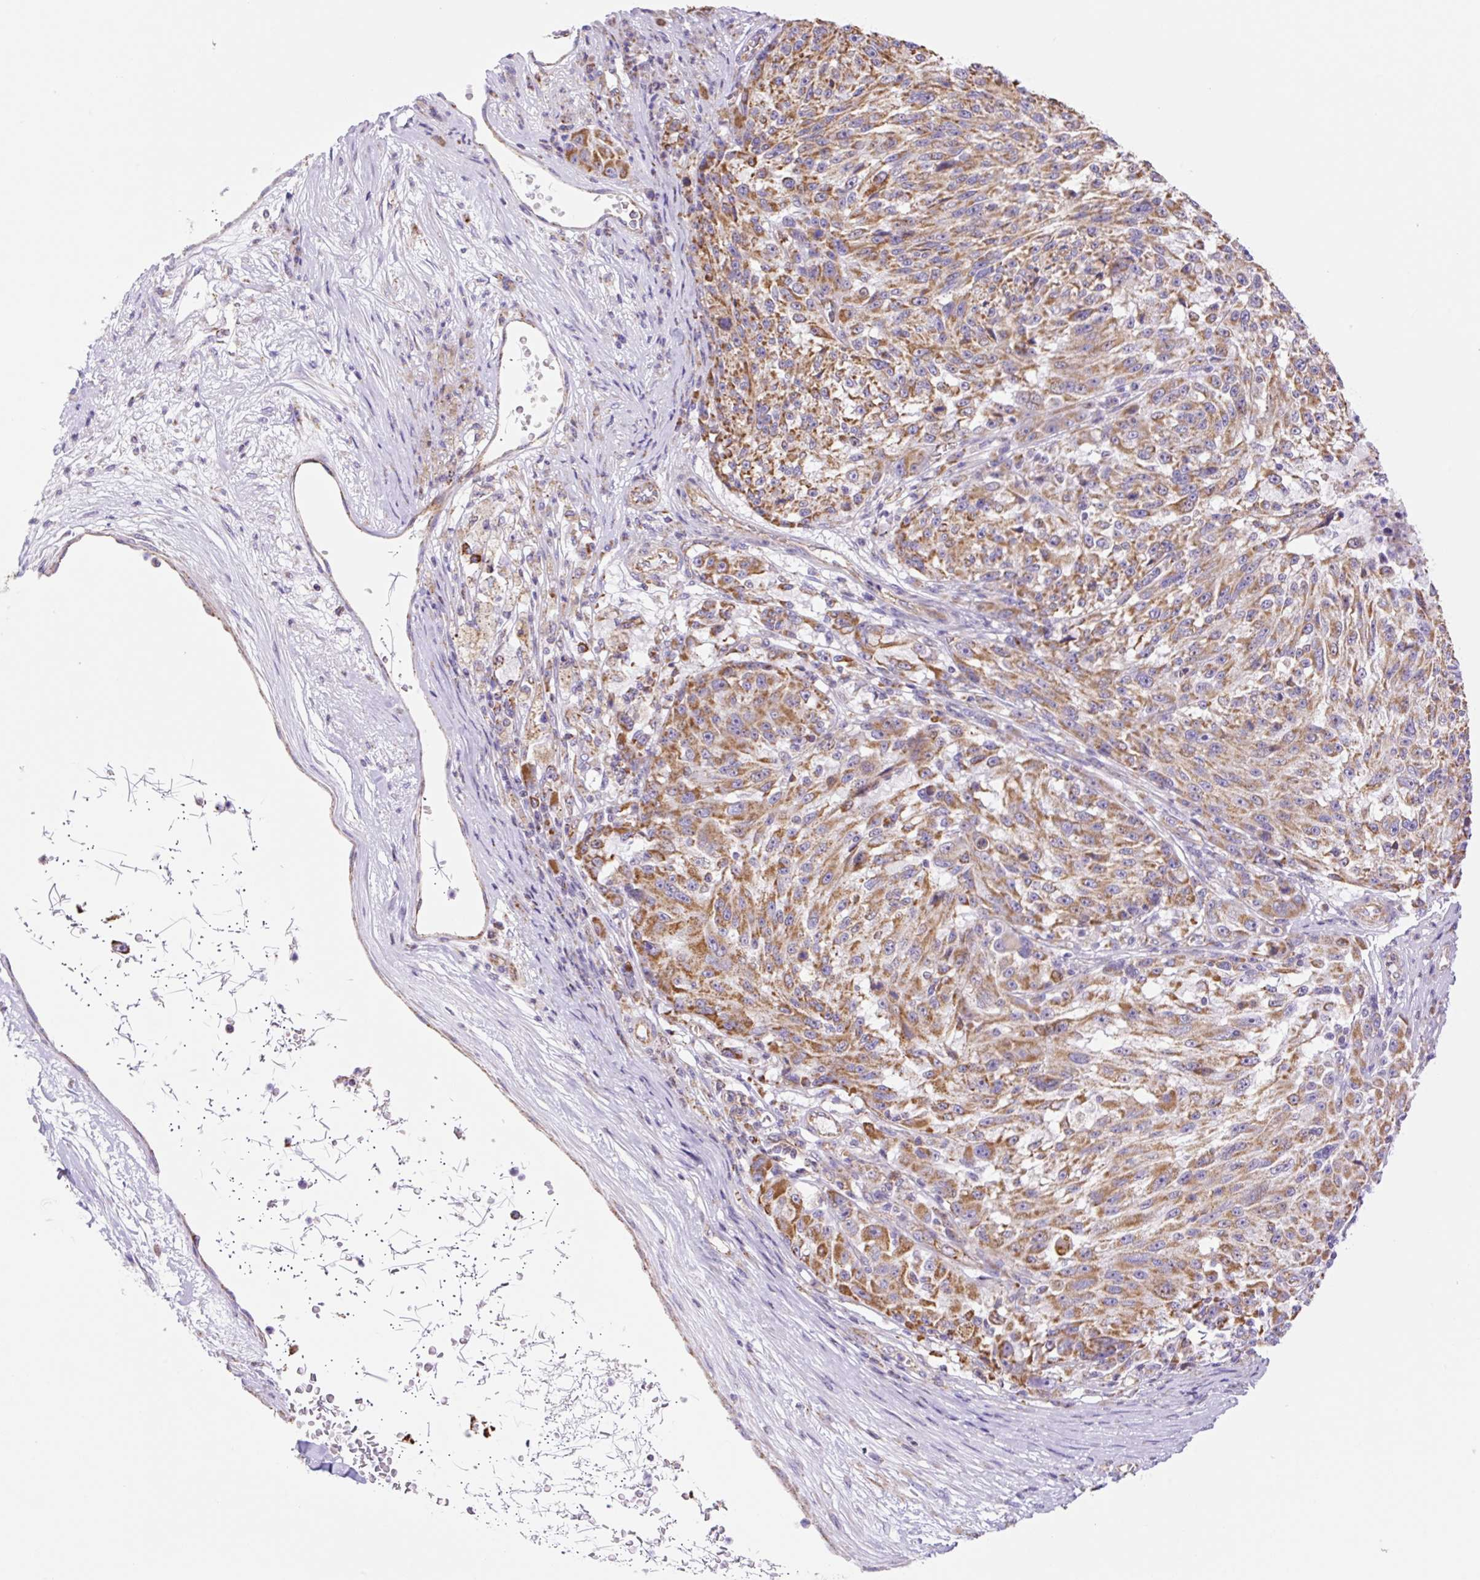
{"staining": {"intensity": "moderate", "quantity": ">75%", "location": "cytoplasmic/membranous"}, "tissue": "melanoma", "cell_type": "Tumor cells", "image_type": "cancer", "snomed": [{"axis": "morphology", "description": "Malignant melanoma, NOS"}, {"axis": "topography", "description": "Skin"}], "caption": "Immunohistochemical staining of human malignant melanoma shows moderate cytoplasmic/membranous protein staining in approximately >75% of tumor cells.", "gene": "ESAM", "patient": {"sex": "male", "age": 53}}